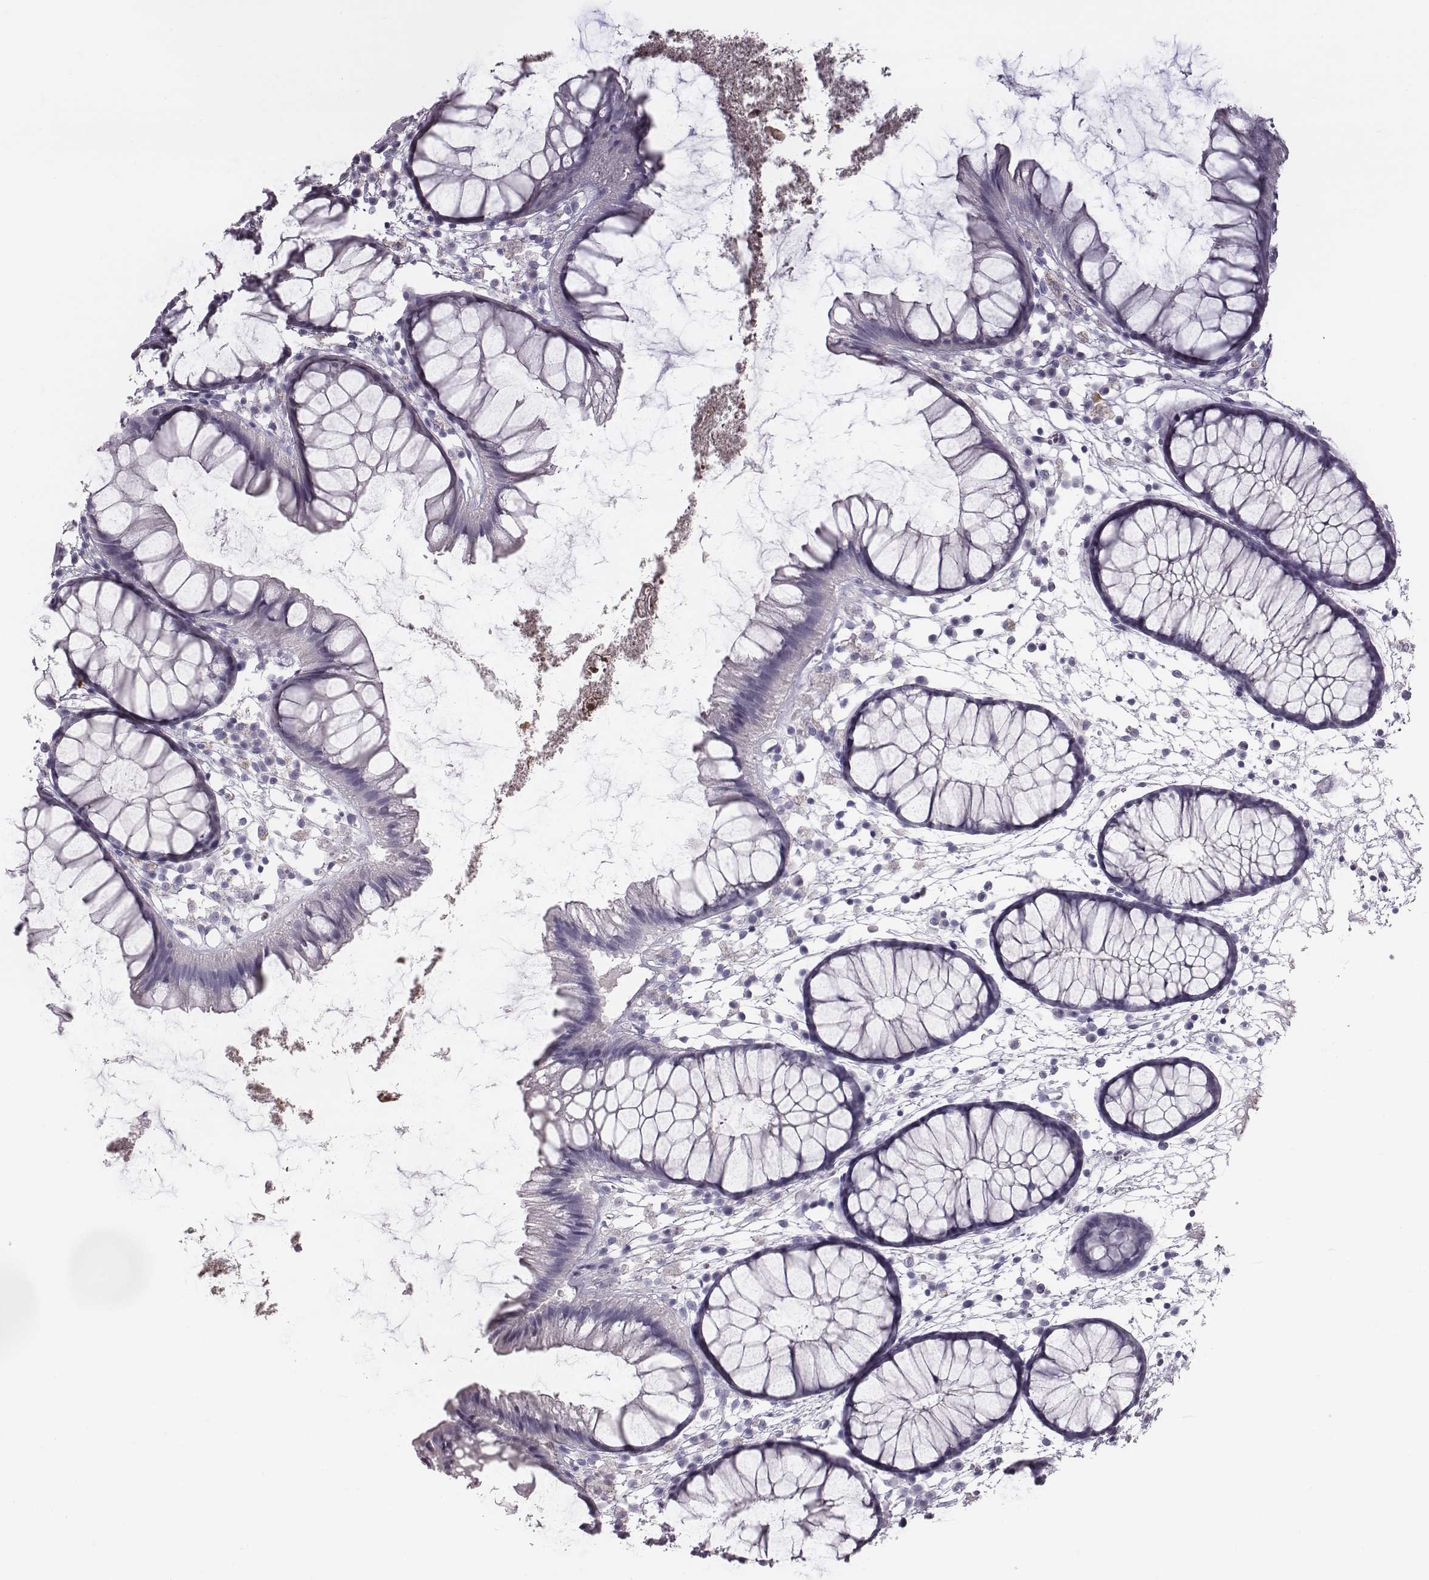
{"staining": {"intensity": "negative", "quantity": "none", "location": "none"}, "tissue": "colon", "cell_type": "Endothelial cells", "image_type": "normal", "snomed": [{"axis": "morphology", "description": "Normal tissue, NOS"}, {"axis": "morphology", "description": "Adenocarcinoma, NOS"}, {"axis": "topography", "description": "Colon"}], "caption": "Micrograph shows no protein positivity in endothelial cells of benign colon.", "gene": "CRISP1", "patient": {"sex": "male", "age": 65}}